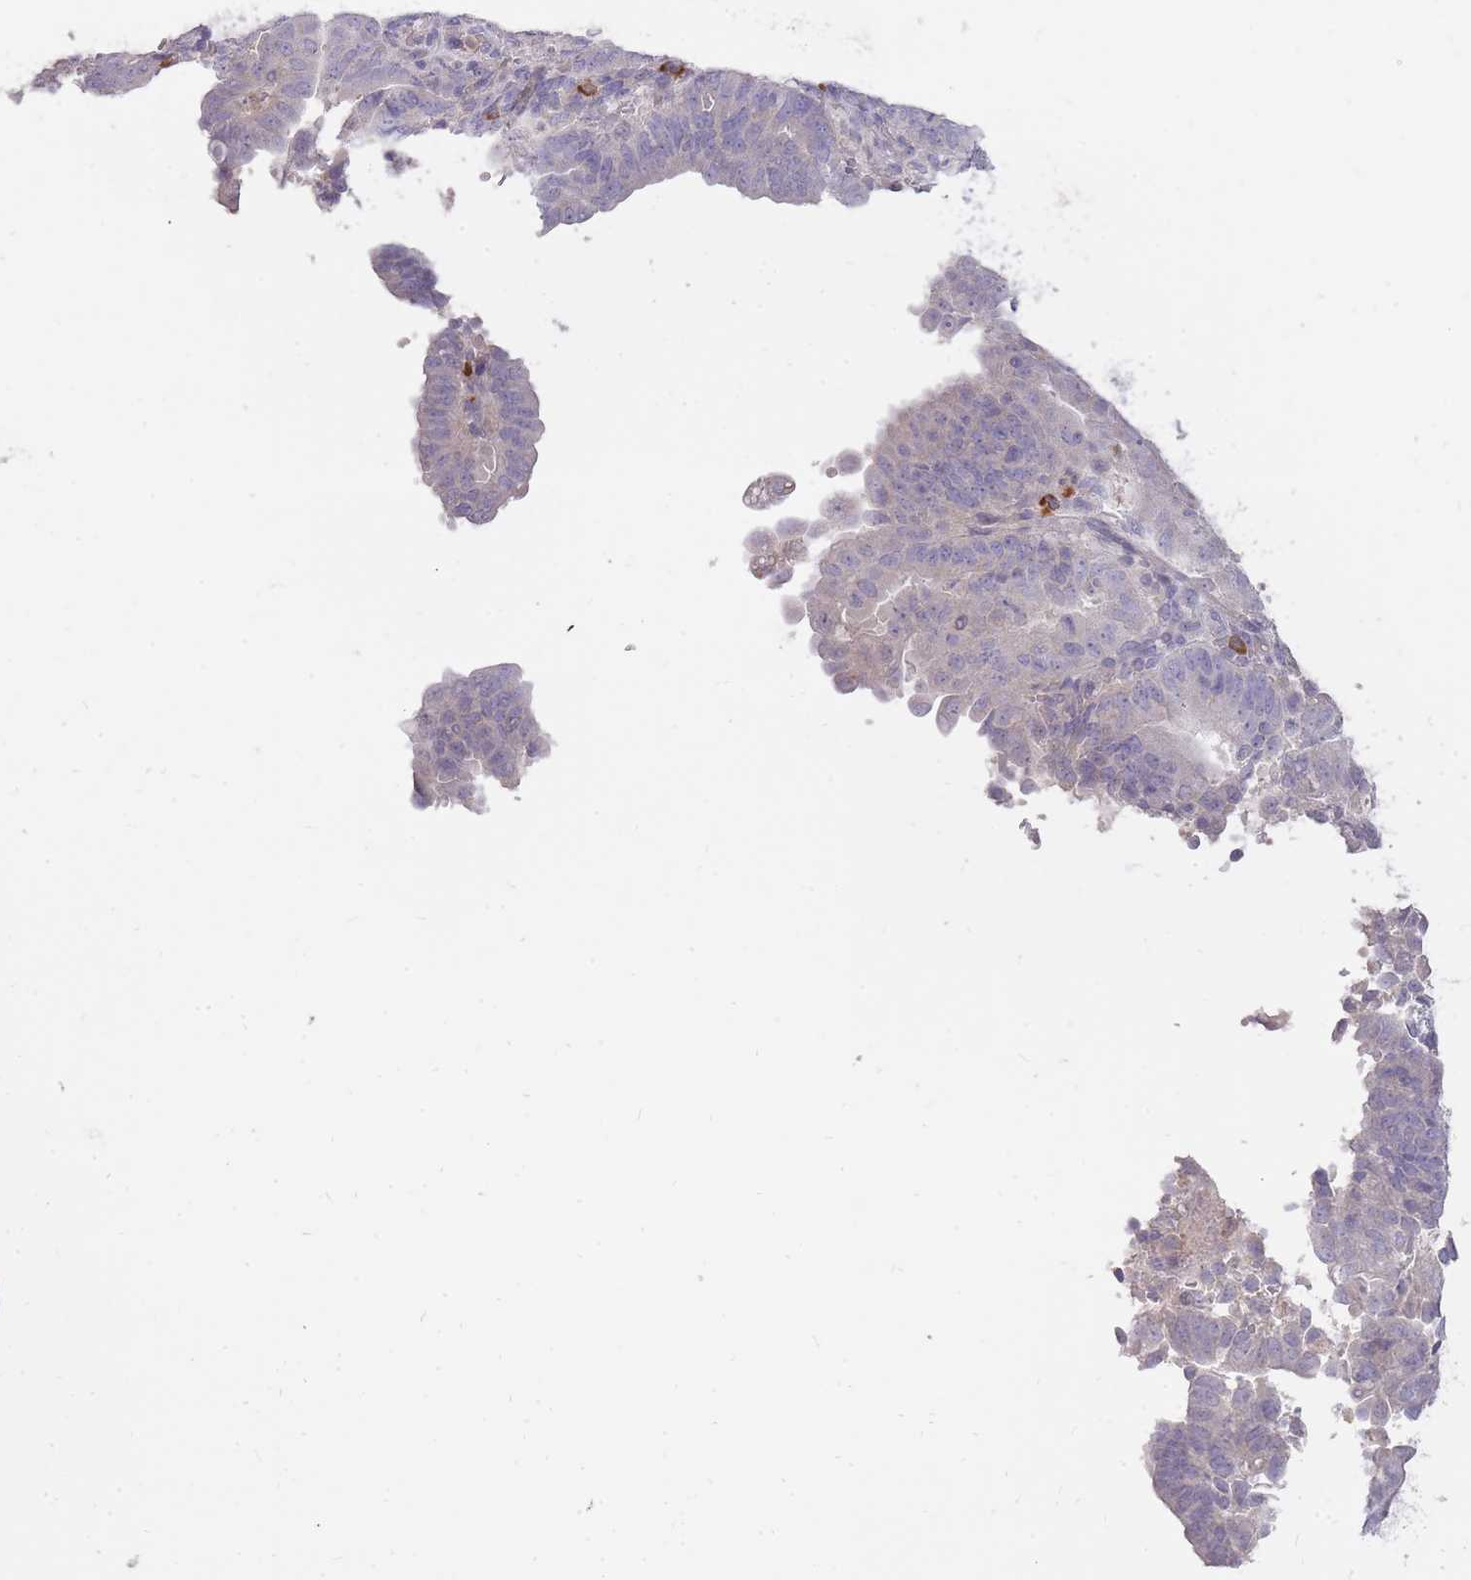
{"staining": {"intensity": "negative", "quantity": "none", "location": "none"}, "tissue": "endometrial cancer", "cell_type": "Tumor cells", "image_type": "cancer", "snomed": [{"axis": "morphology", "description": "Adenocarcinoma, NOS"}, {"axis": "topography", "description": "Endometrium"}], "caption": "Tumor cells show no significant protein staining in endometrial adenocarcinoma.", "gene": "FRG2C", "patient": {"sex": "female", "age": 70}}